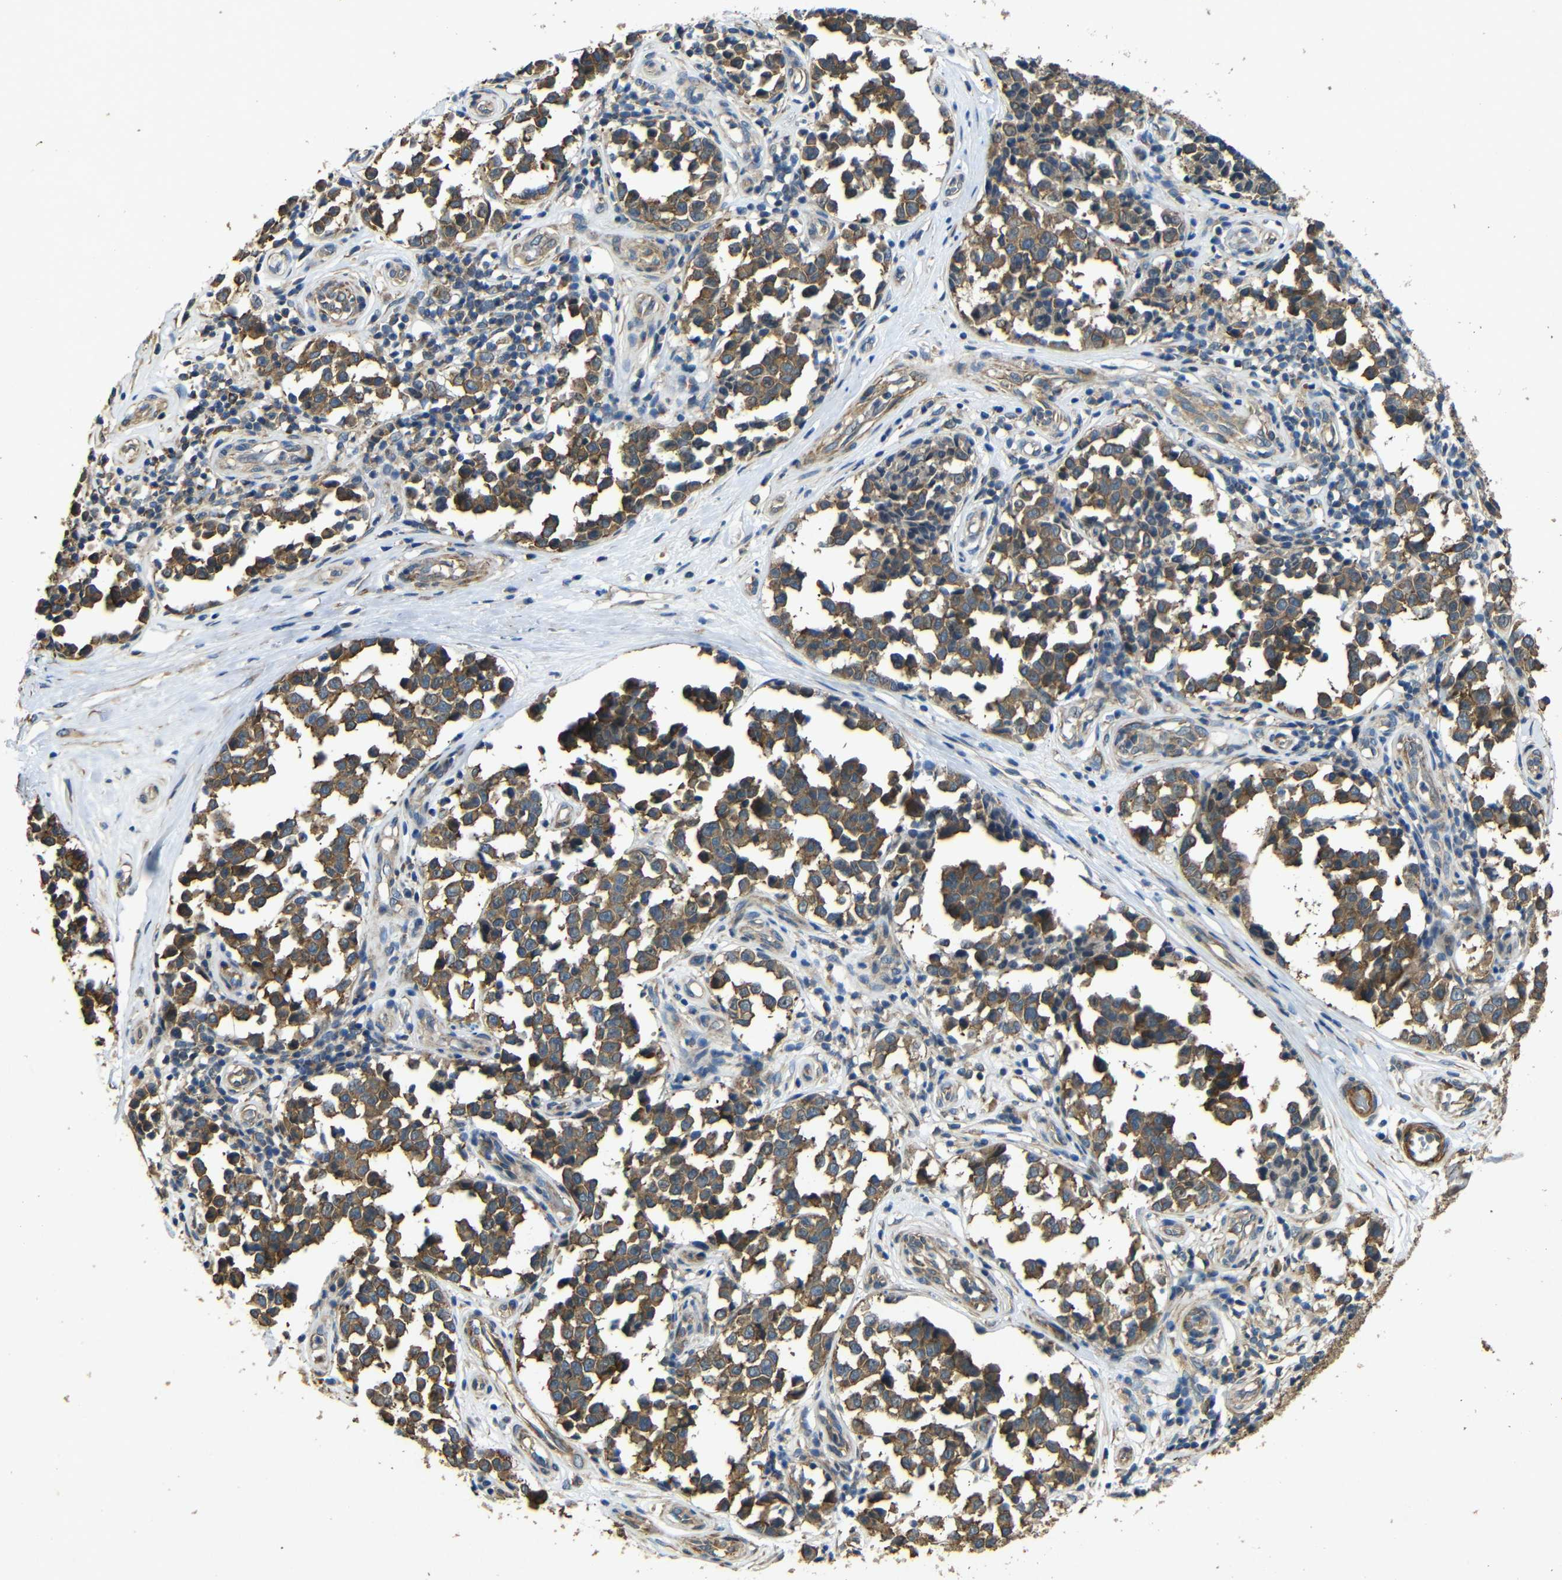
{"staining": {"intensity": "moderate", "quantity": ">75%", "location": "cytoplasmic/membranous"}, "tissue": "melanoma", "cell_type": "Tumor cells", "image_type": "cancer", "snomed": [{"axis": "morphology", "description": "Malignant melanoma, NOS"}, {"axis": "topography", "description": "Skin"}], "caption": "The immunohistochemical stain shows moderate cytoplasmic/membranous positivity in tumor cells of malignant melanoma tissue.", "gene": "BNIP3", "patient": {"sex": "female", "age": 64}}